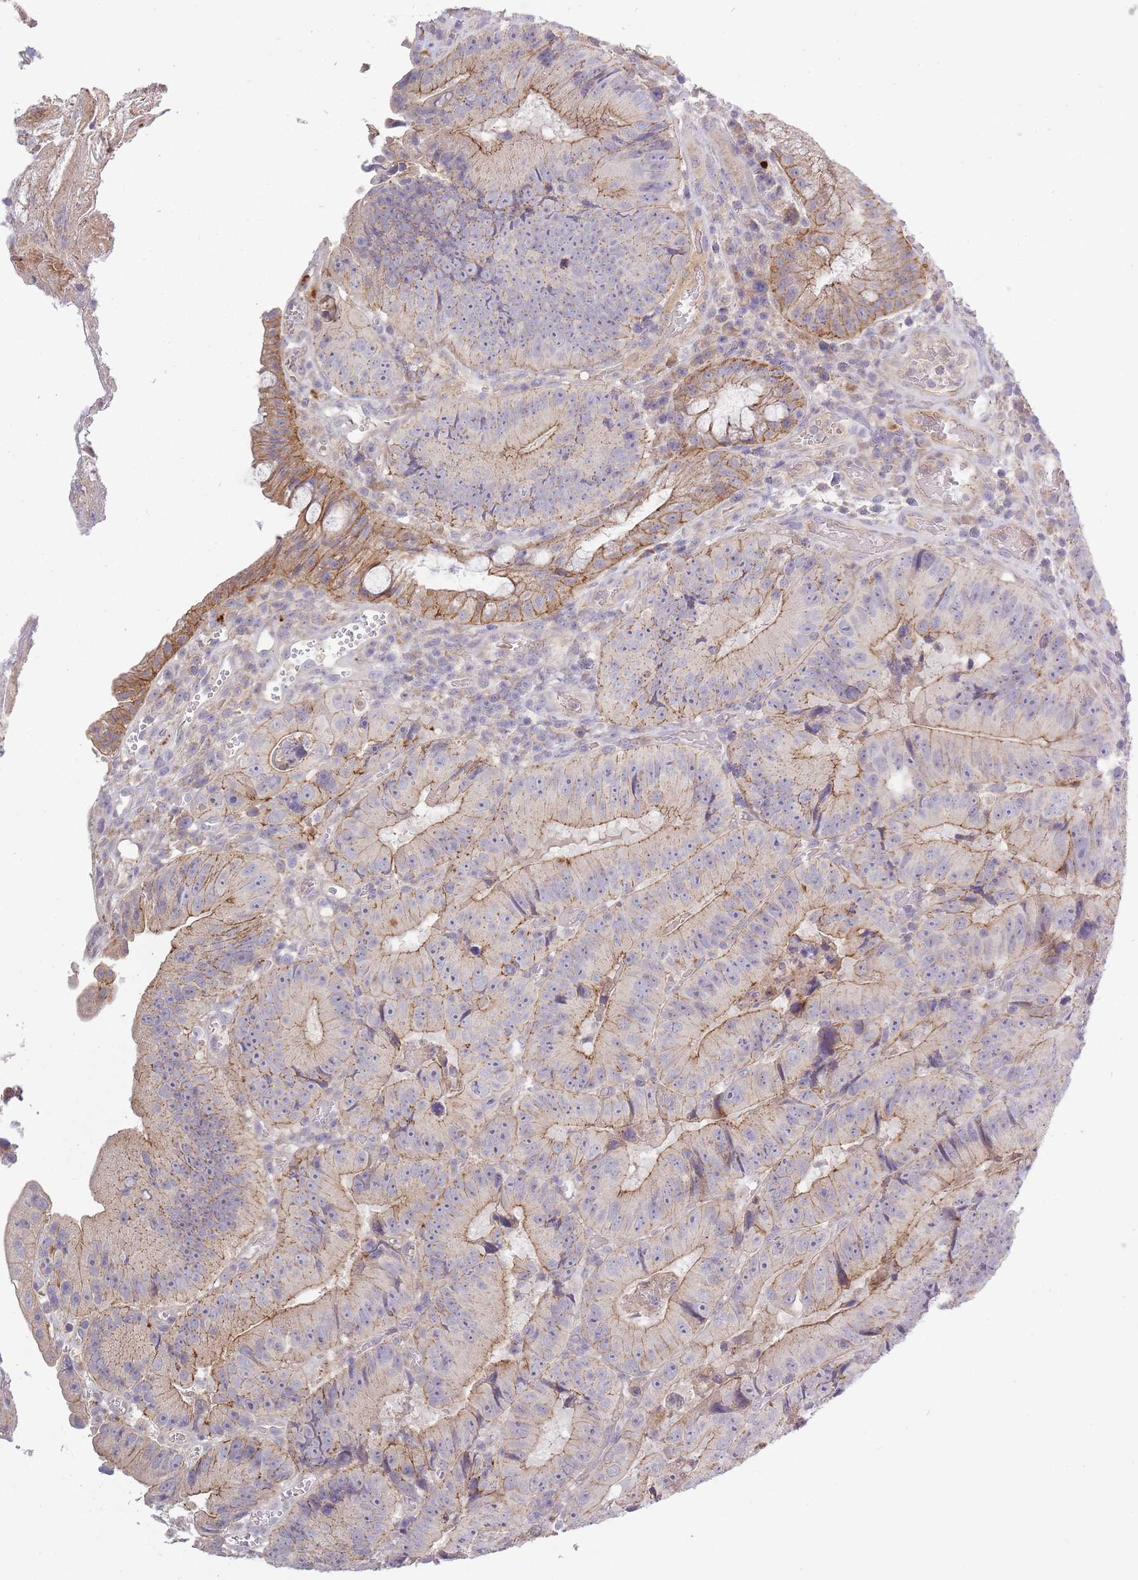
{"staining": {"intensity": "weak", "quantity": "25%-75%", "location": "cytoplasmic/membranous"}, "tissue": "colorectal cancer", "cell_type": "Tumor cells", "image_type": "cancer", "snomed": [{"axis": "morphology", "description": "Adenocarcinoma, NOS"}, {"axis": "topography", "description": "Colon"}], "caption": "Protein analysis of colorectal cancer (adenocarcinoma) tissue shows weak cytoplasmic/membranous expression in approximately 25%-75% of tumor cells.", "gene": "TRIM61", "patient": {"sex": "female", "age": 86}}